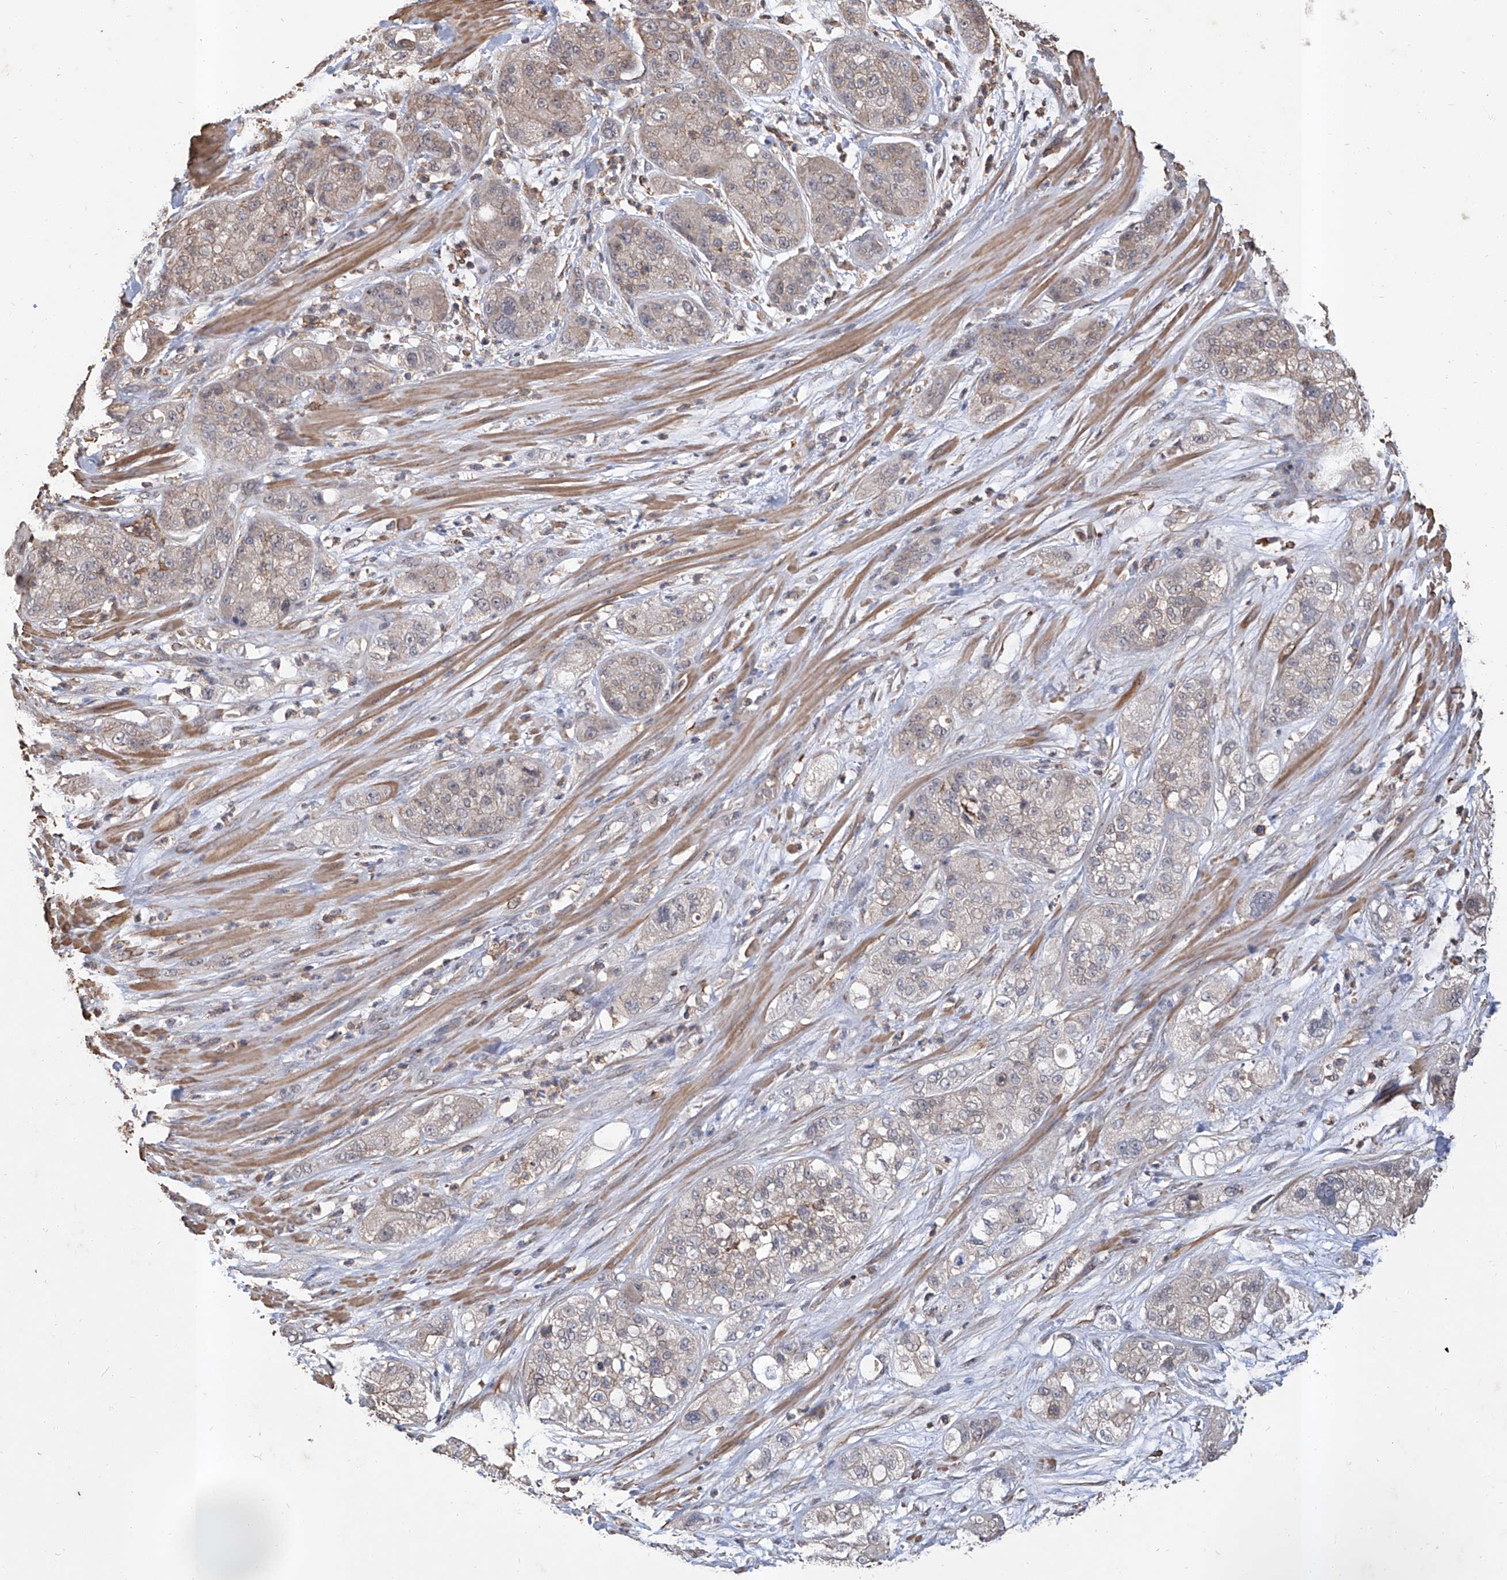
{"staining": {"intensity": "weak", "quantity": "<25%", "location": "cytoplasmic/membranous"}, "tissue": "pancreatic cancer", "cell_type": "Tumor cells", "image_type": "cancer", "snomed": [{"axis": "morphology", "description": "Adenocarcinoma, NOS"}, {"axis": "topography", "description": "Pancreas"}], "caption": "Image shows no protein expression in tumor cells of pancreatic cancer tissue. Brightfield microscopy of immunohistochemistry stained with DAB (3,3'-diaminobenzidine) (brown) and hematoxylin (blue), captured at high magnification.", "gene": "GPT", "patient": {"sex": "female", "age": 78}}